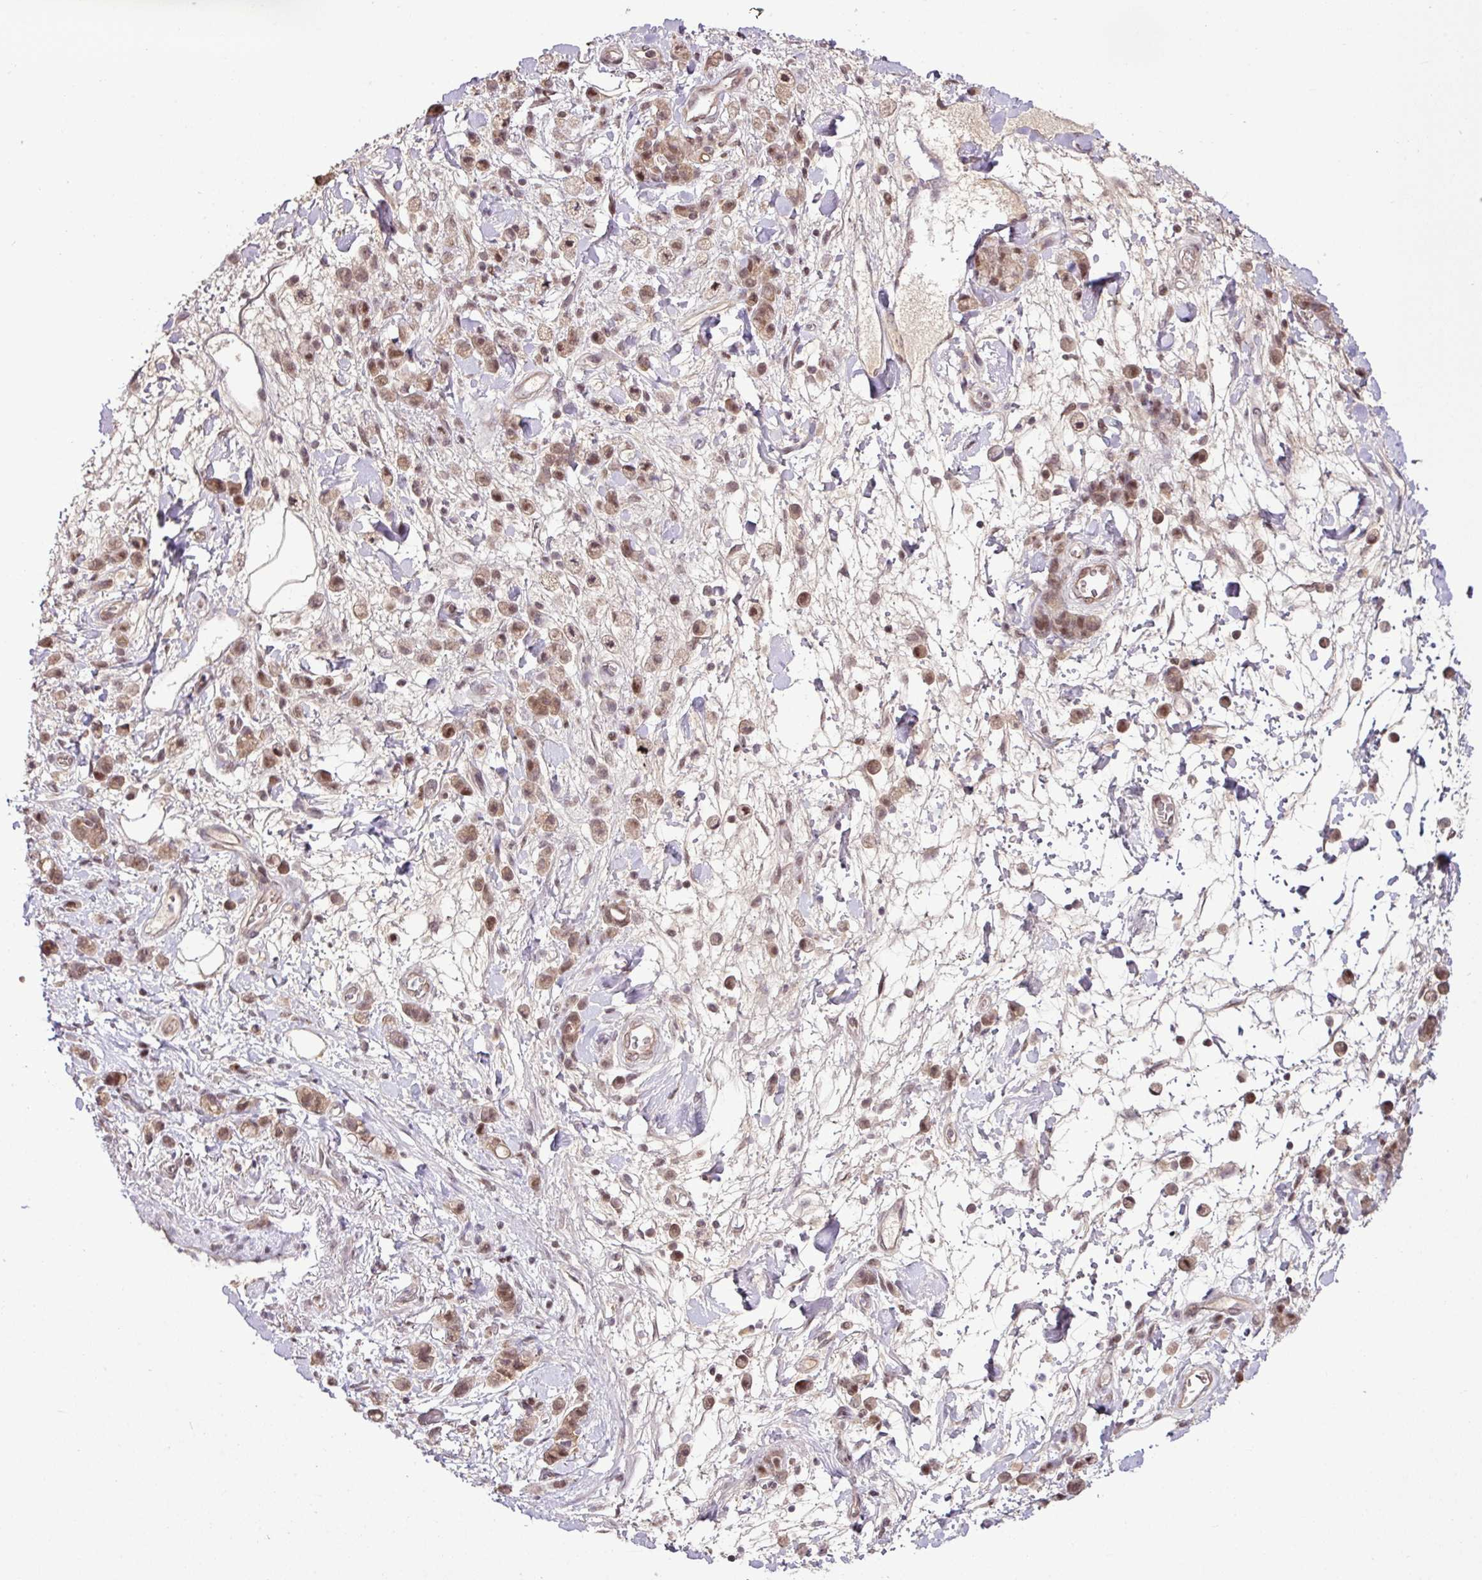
{"staining": {"intensity": "moderate", "quantity": ">75%", "location": "cytoplasmic/membranous,nuclear"}, "tissue": "stomach cancer", "cell_type": "Tumor cells", "image_type": "cancer", "snomed": [{"axis": "morphology", "description": "Adenocarcinoma, NOS"}, {"axis": "topography", "description": "Stomach"}], "caption": "The photomicrograph displays a brown stain indicating the presence of a protein in the cytoplasmic/membranous and nuclear of tumor cells in stomach cancer.", "gene": "ITPKC", "patient": {"sex": "male", "age": 77}}